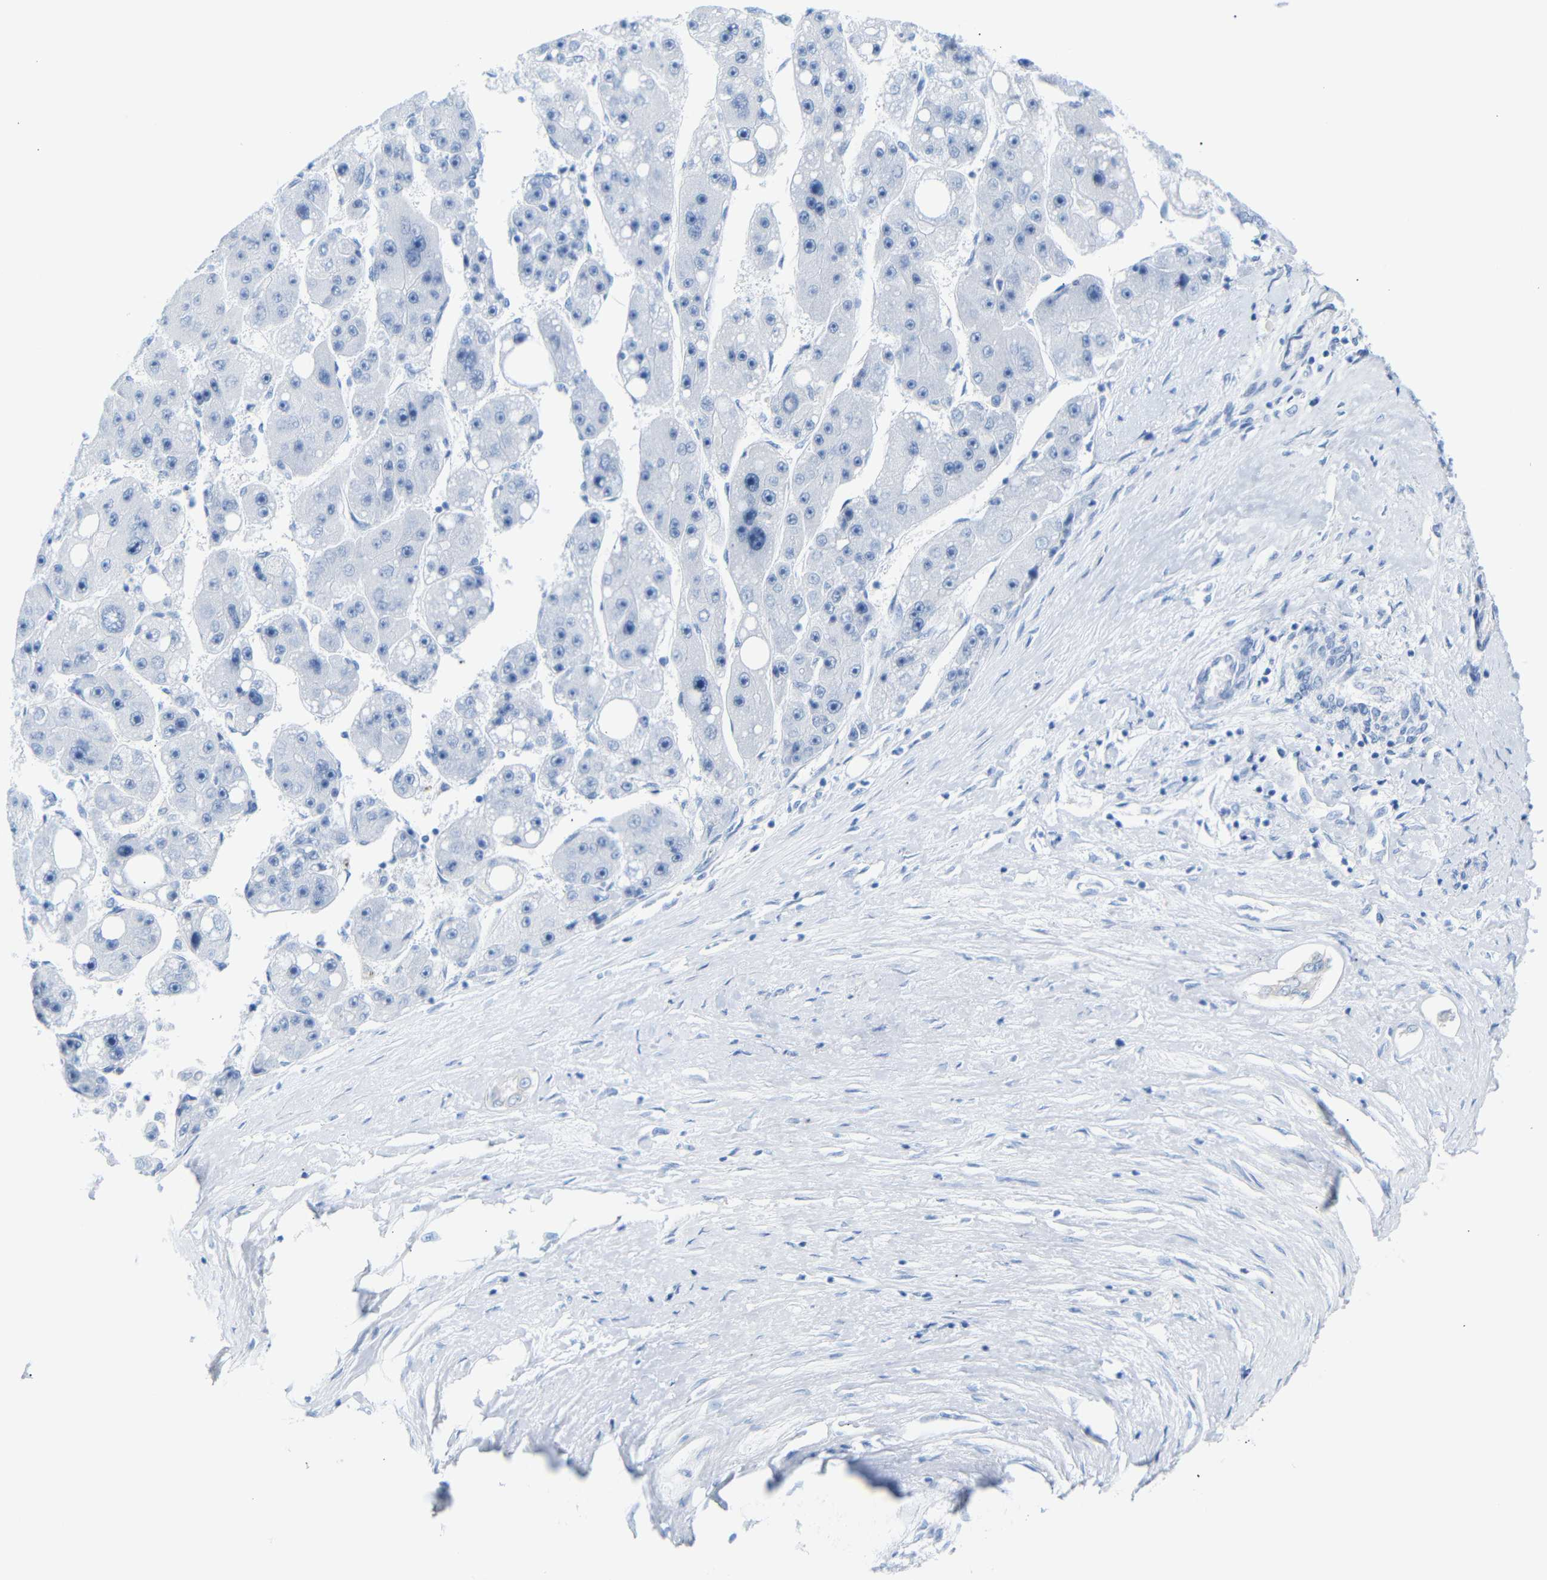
{"staining": {"intensity": "negative", "quantity": "none", "location": "none"}, "tissue": "liver cancer", "cell_type": "Tumor cells", "image_type": "cancer", "snomed": [{"axis": "morphology", "description": "Carcinoma, Hepatocellular, NOS"}, {"axis": "topography", "description": "Liver"}], "caption": "Micrograph shows no protein positivity in tumor cells of liver cancer (hepatocellular carcinoma) tissue. The staining is performed using DAB (3,3'-diaminobenzidine) brown chromogen with nuclei counter-stained in using hematoxylin.", "gene": "DYNAP", "patient": {"sex": "female", "age": 61}}